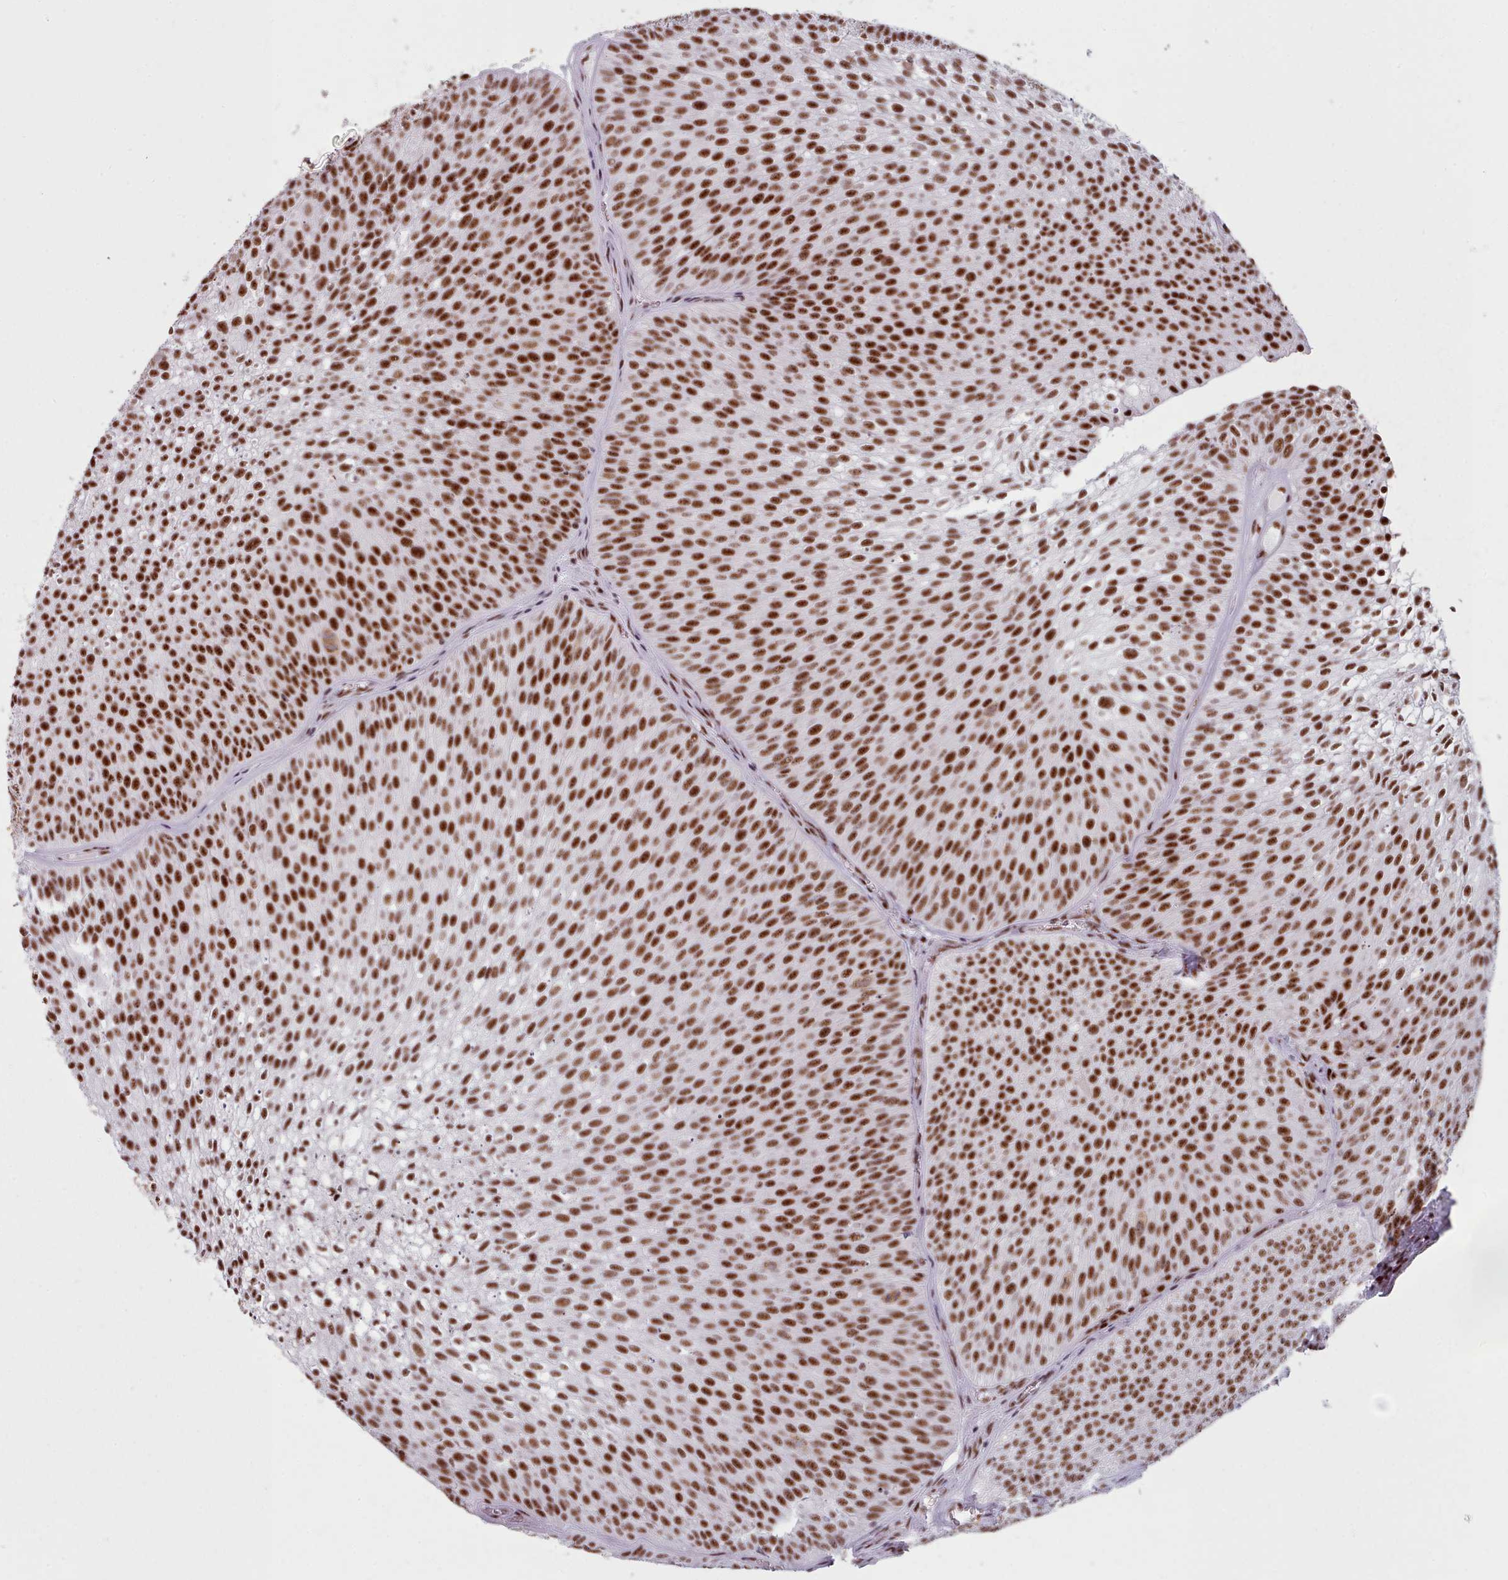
{"staining": {"intensity": "strong", "quantity": ">75%", "location": "nuclear"}, "tissue": "urothelial cancer", "cell_type": "Tumor cells", "image_type": "cancer", "snomed": [{"axis": "morphology", "description": "Urothelial carcinoma, Low grade"}, {"axis": "topography", "description": "Urinary bladder"}], "caption": "High-magnification brightfield microscopy of urothelial carcinoma (low-grade) stained with DAB (brown) and counterstained with hematoxylin (blue). tumor cells exhibit strong nuclear positivity is identified in about>75% of cells.", "gene": "SRRM1", "patient": {"sex": "male", "age": 91}}